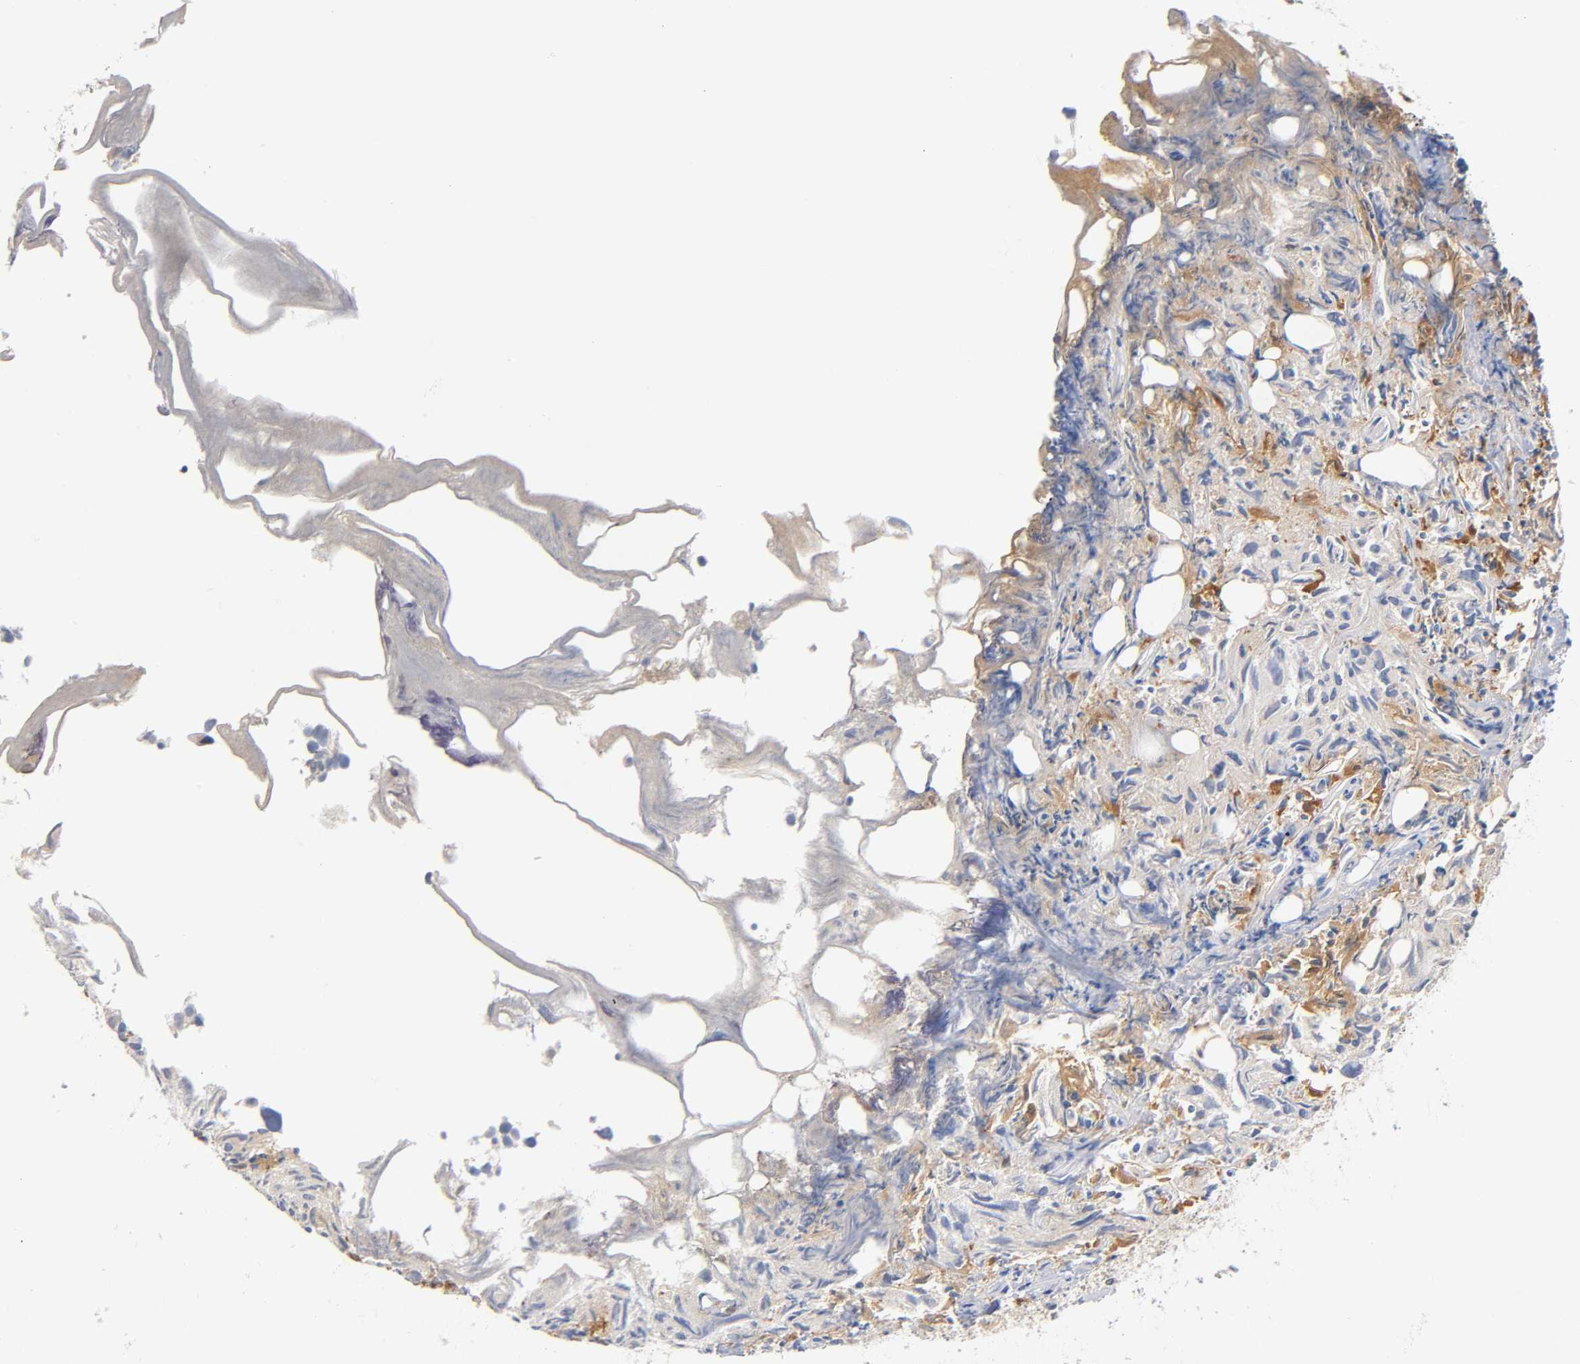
{"staining": {"intensity": "weak", "quantity": "<25%", "location": "cytoplasmic/membranous"}, "tissue": "urothelial cancer", "cell_type": "Tumor cells", "image_type": "cancer", "snomed": [{"axis": "morphology", "description": "Urothelial carcinoma, High grade"}, {"axis": "topography", "description": "Urinary bladder"}], "caption": "A photomicrograph of urothelial cancer stained for a protein shows no brown staining in tumor cells.", "gene": "IL18", "patient": {"sex": "female", "age": 75}}